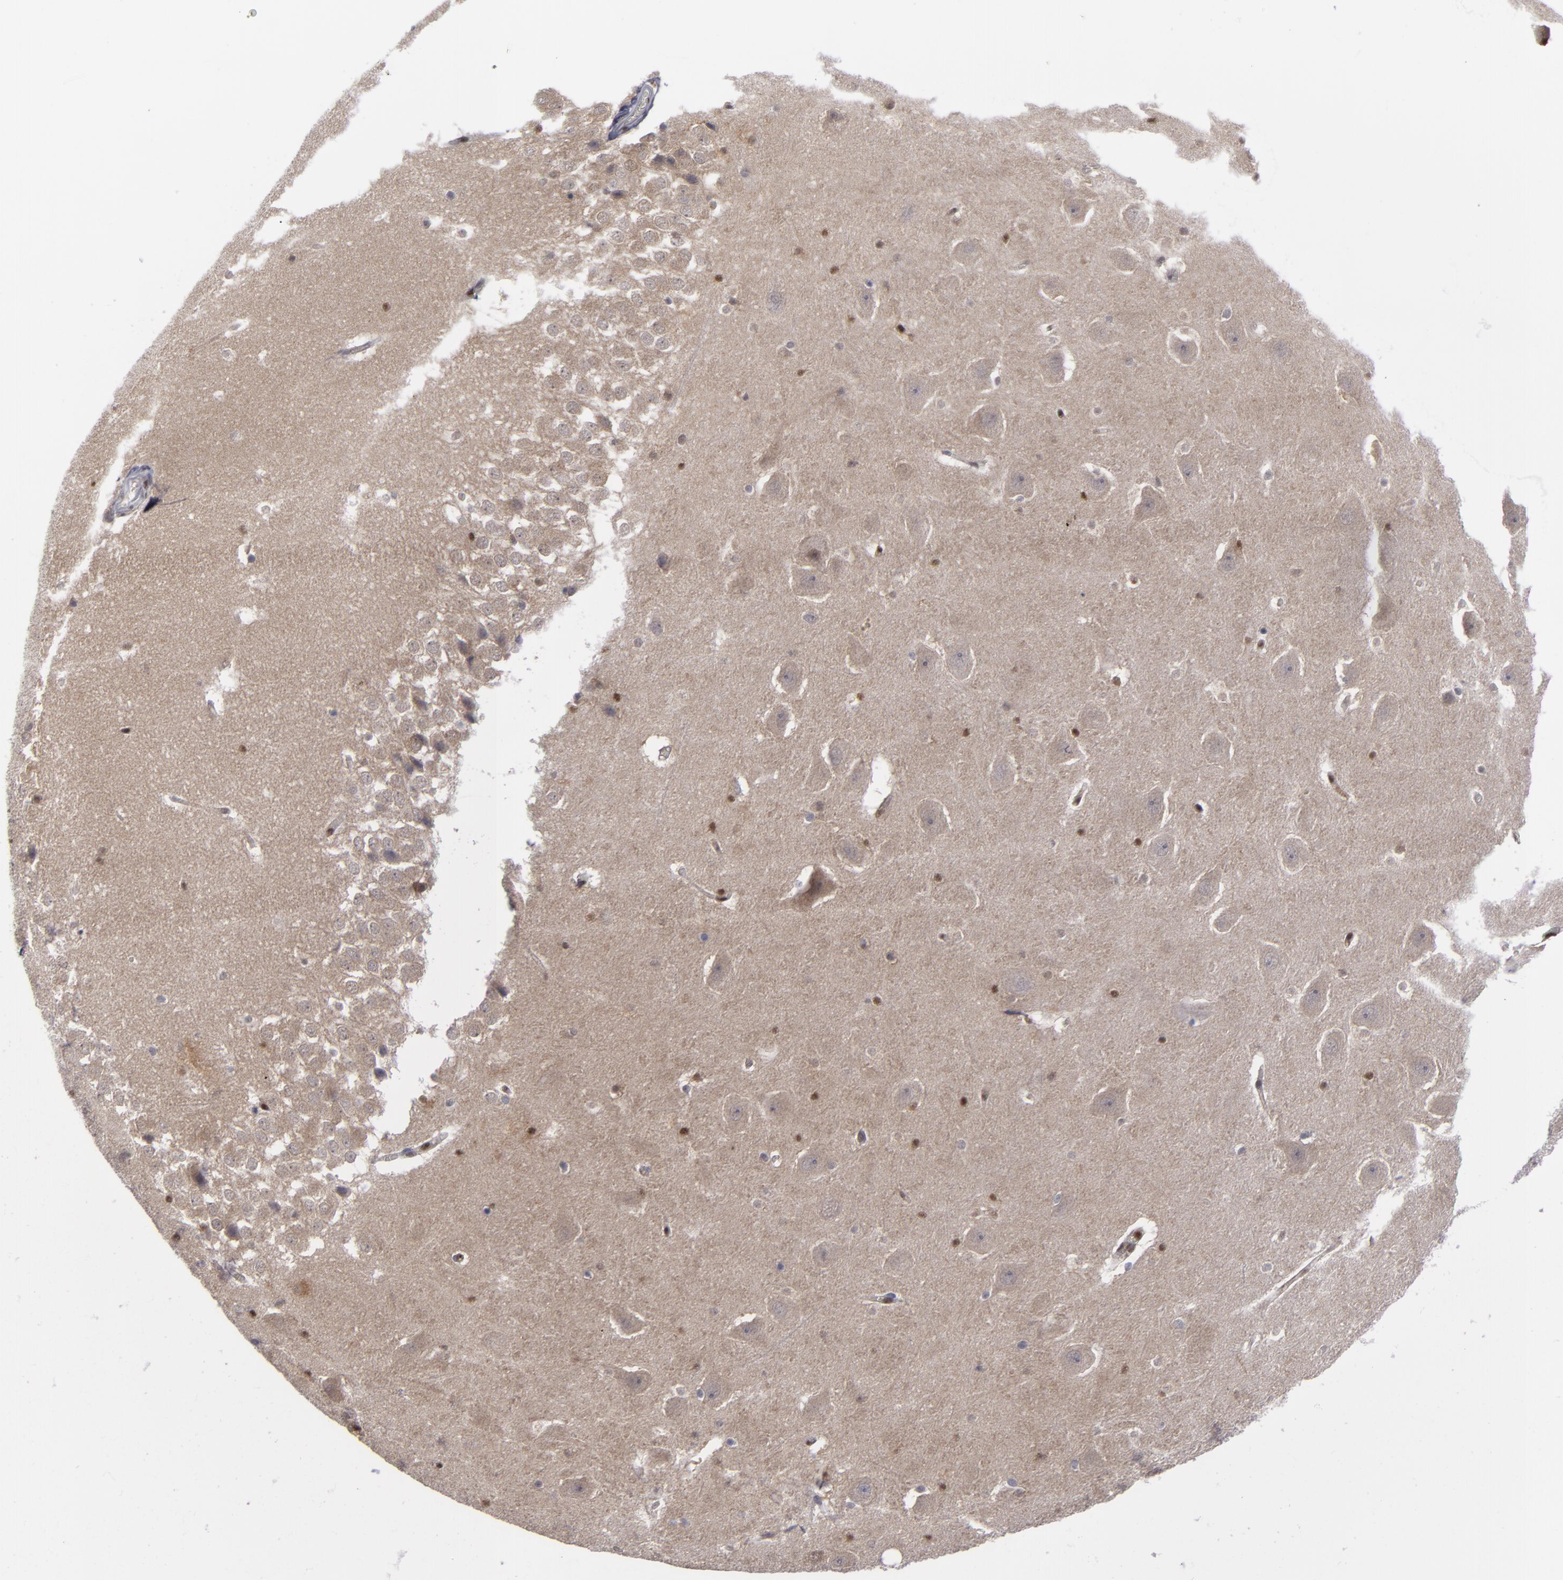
{"staining": {"intensity": "weak", "quantity": "<25%", "location": "nuclear"}, "tissue": "hippocampus", "cell_type": "Glial cells", "image_type": "normal", "snomed": [{"axis": "morphology", "description": "Normal tissue, NOS"}, {"axis": "topography", "description": "Hippocampus"}], "caption": "IHC of benign hippocampus shows no staining in glial cells. Nuclei are stained in blue.", "gene": "GSR", "patient": {"sex": "male", "age": 45}}